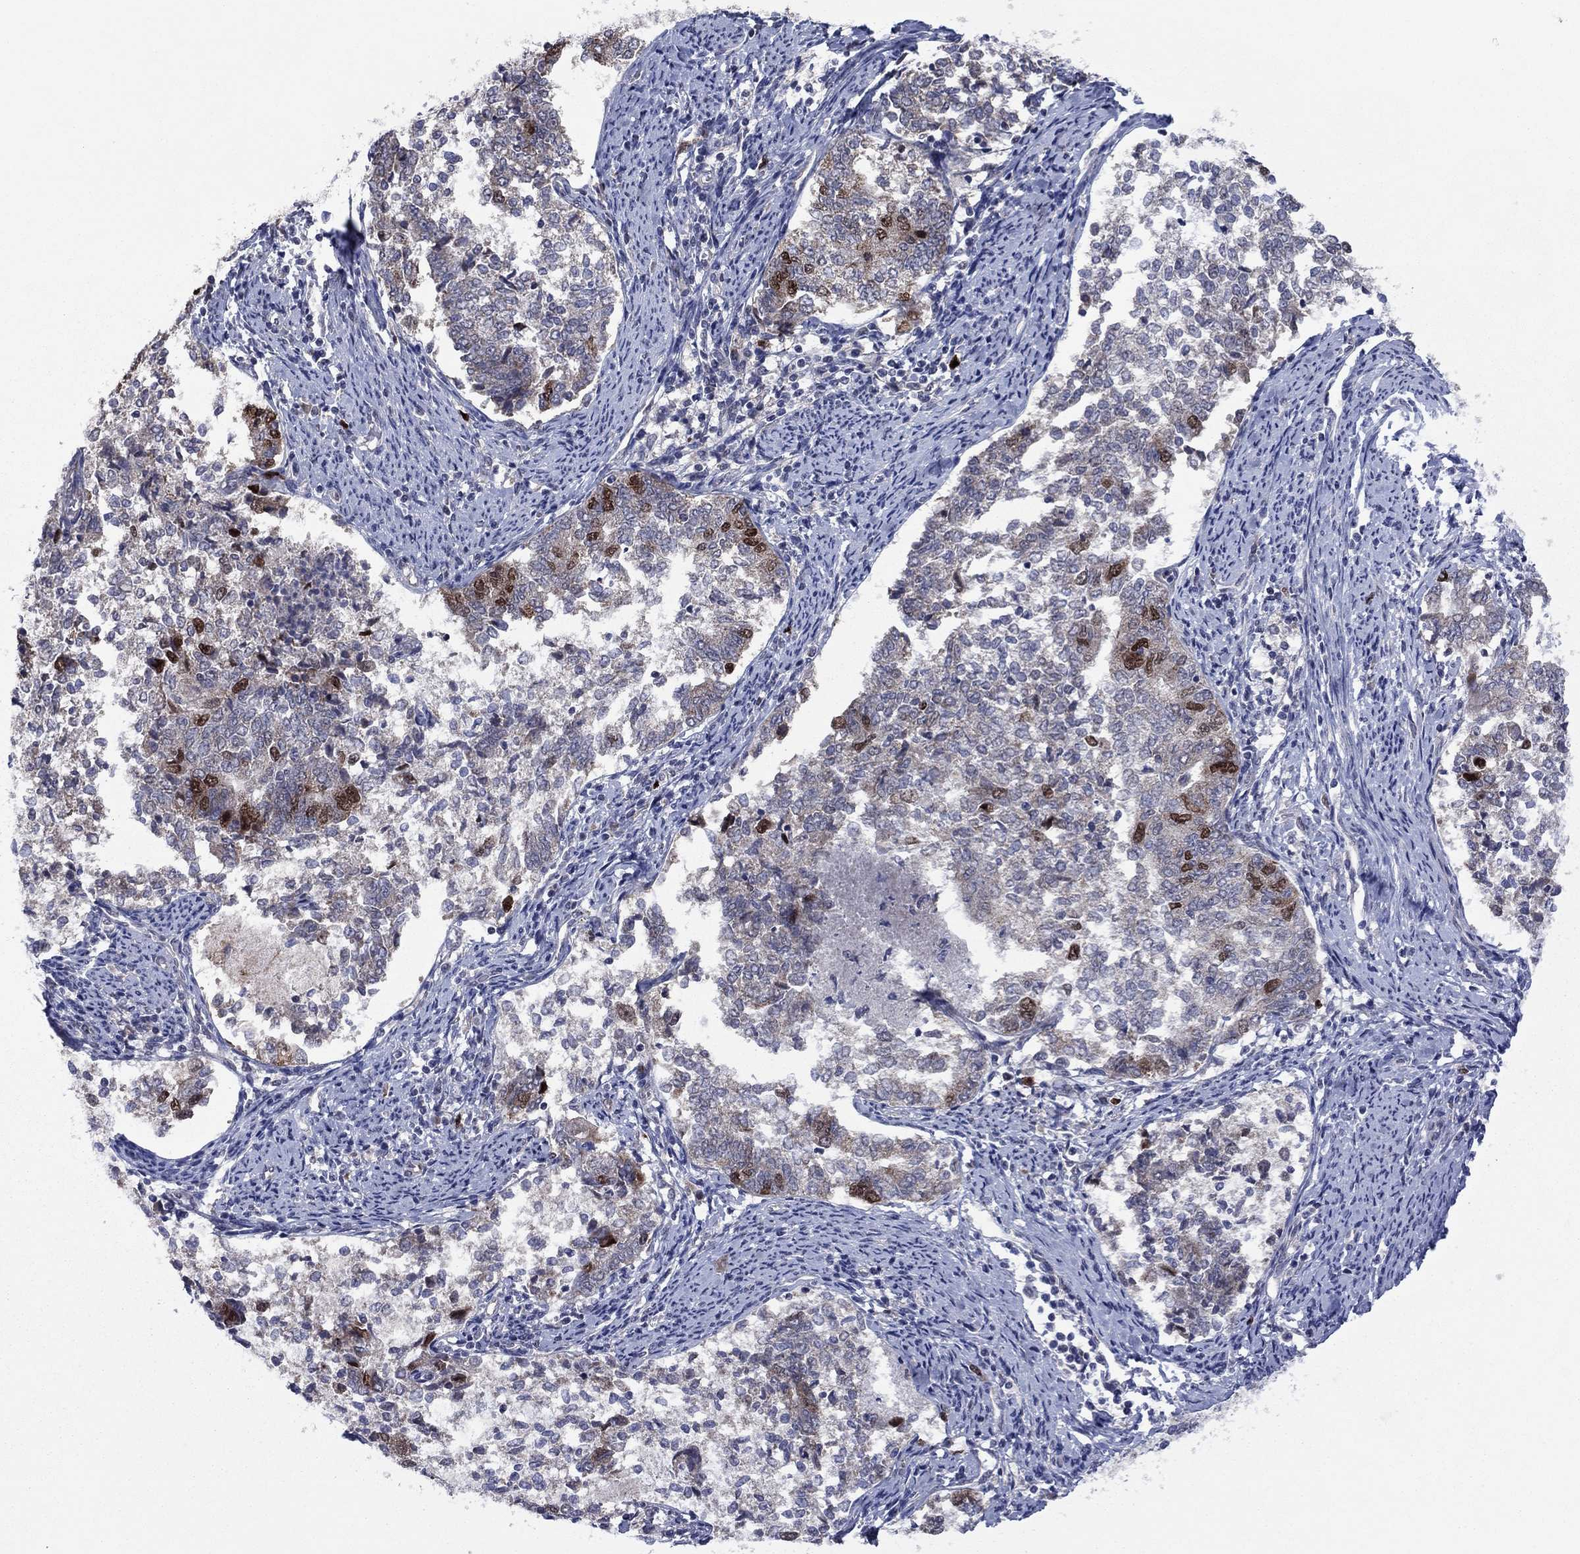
{"staining": {"intensity": "strong", "quantity": "25%-75%", "location": "nuclear"}, "tissue": "endometrial cancer", "cell_type": "Tumor cells", "image_type": "cancer", "snomed": [{"axis": "morphology", "description": "Adenocarcinoma, NOS"}, {"axis": "topography", "description": "Endometrium"}], "caption": "Human endometrial adenocarcinoma stained with a brown dye reveals strong nuclear positive staining in about 25%-75% of tumor cells.", "gene": "CDCA5", "patient": {"sex": "female", "age": 65}}